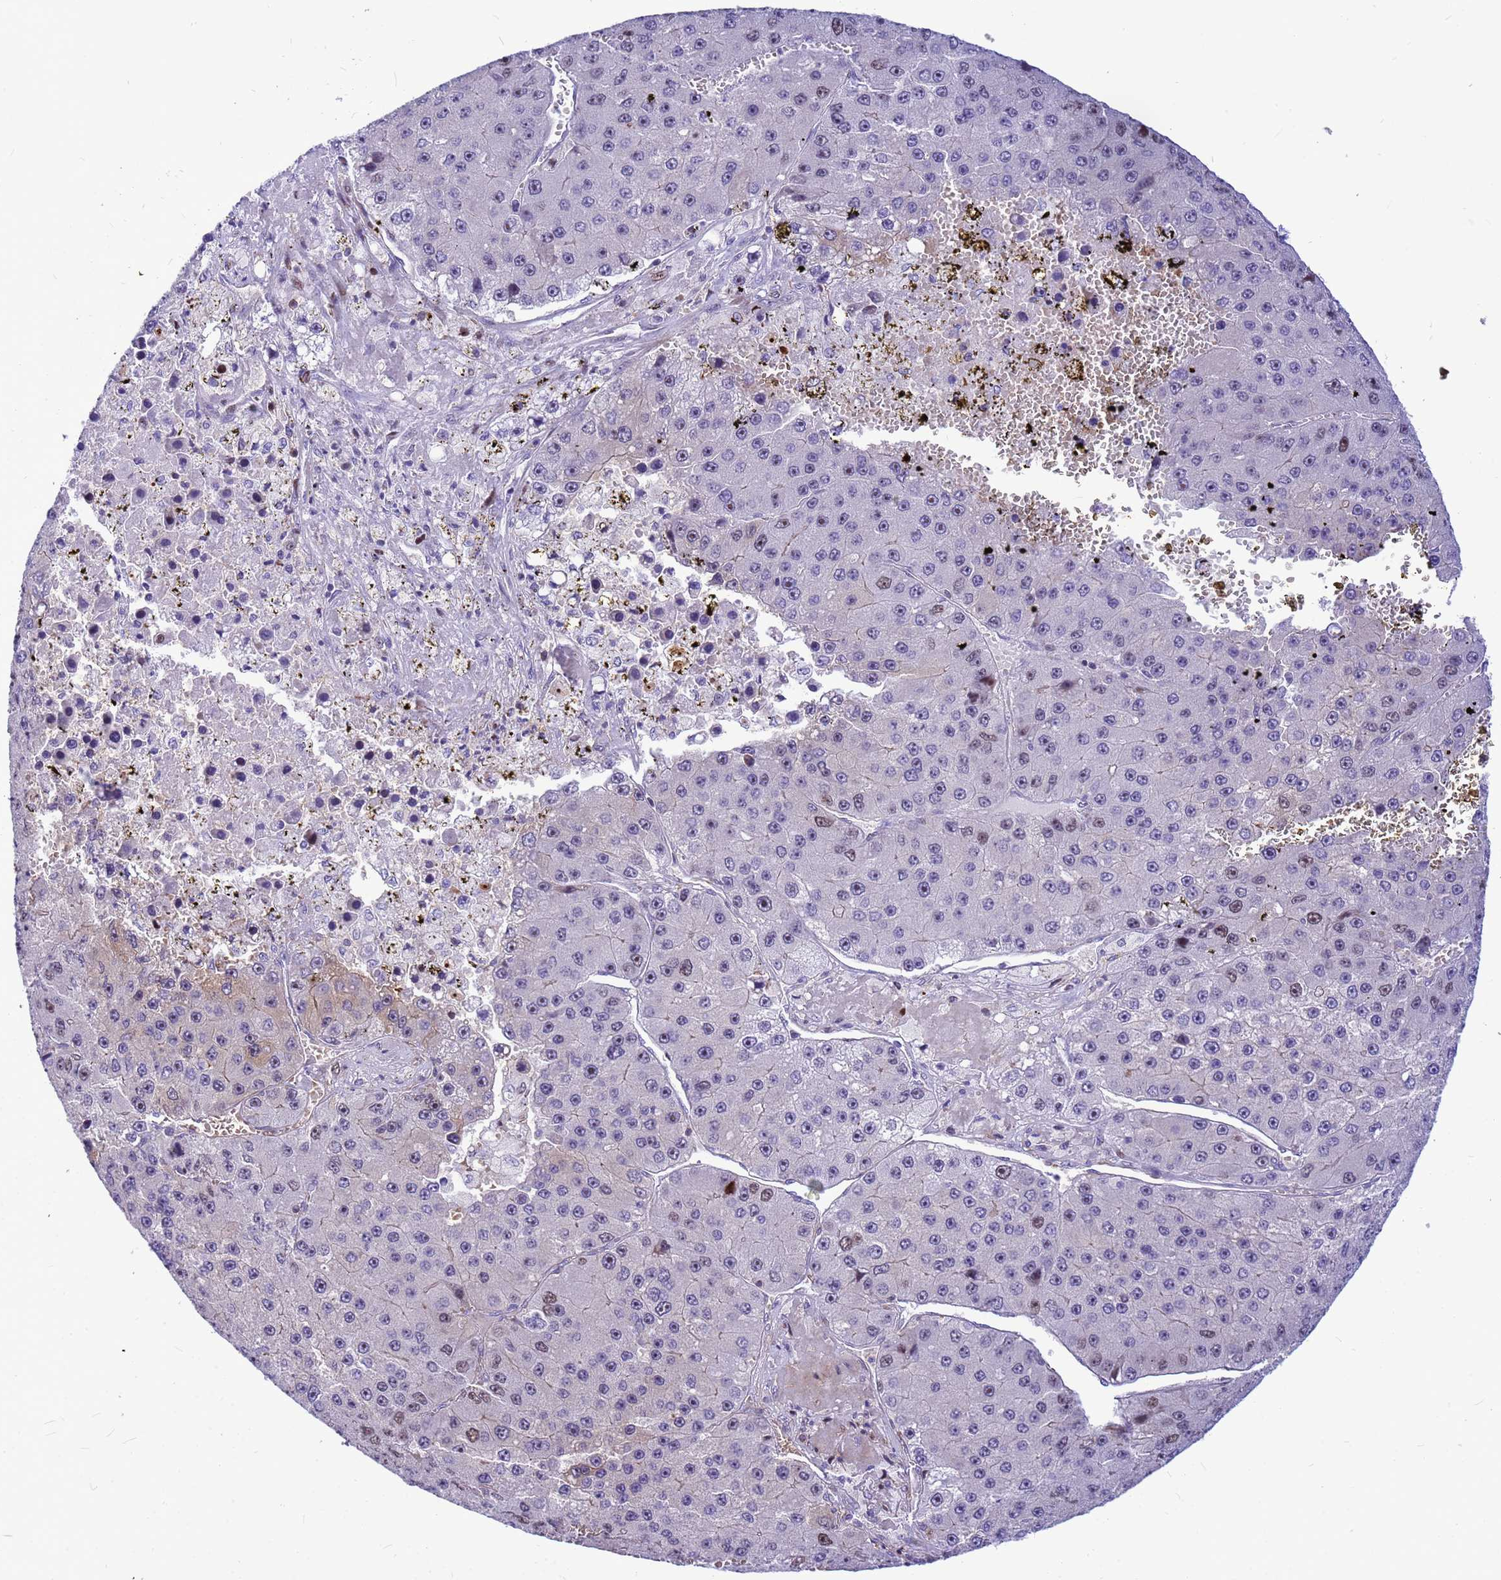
{"staining": {"intensity": "moderate", "quantity": "<25%", "location": "cytoplasmic/membranous,nuclear"}, "tissue": "liver cancer", "cell_type": "Tumor cells", "image_type": "cancer", "snomed": [{"axis": "morphology", "description": "Carcinoma, Hepatocellular, NOS"}, {"axis": "topography", "description": "Liver"}], "caption": "Human hepatocellular carcinoma (liver) stained with a brown dye reveals moderate cytoplasmic/membranous and nuclear positive positivity in about <25% of tumor cells.", "gene": "ADAMTS7", "patient": {"sex": "female", "age": 73}}